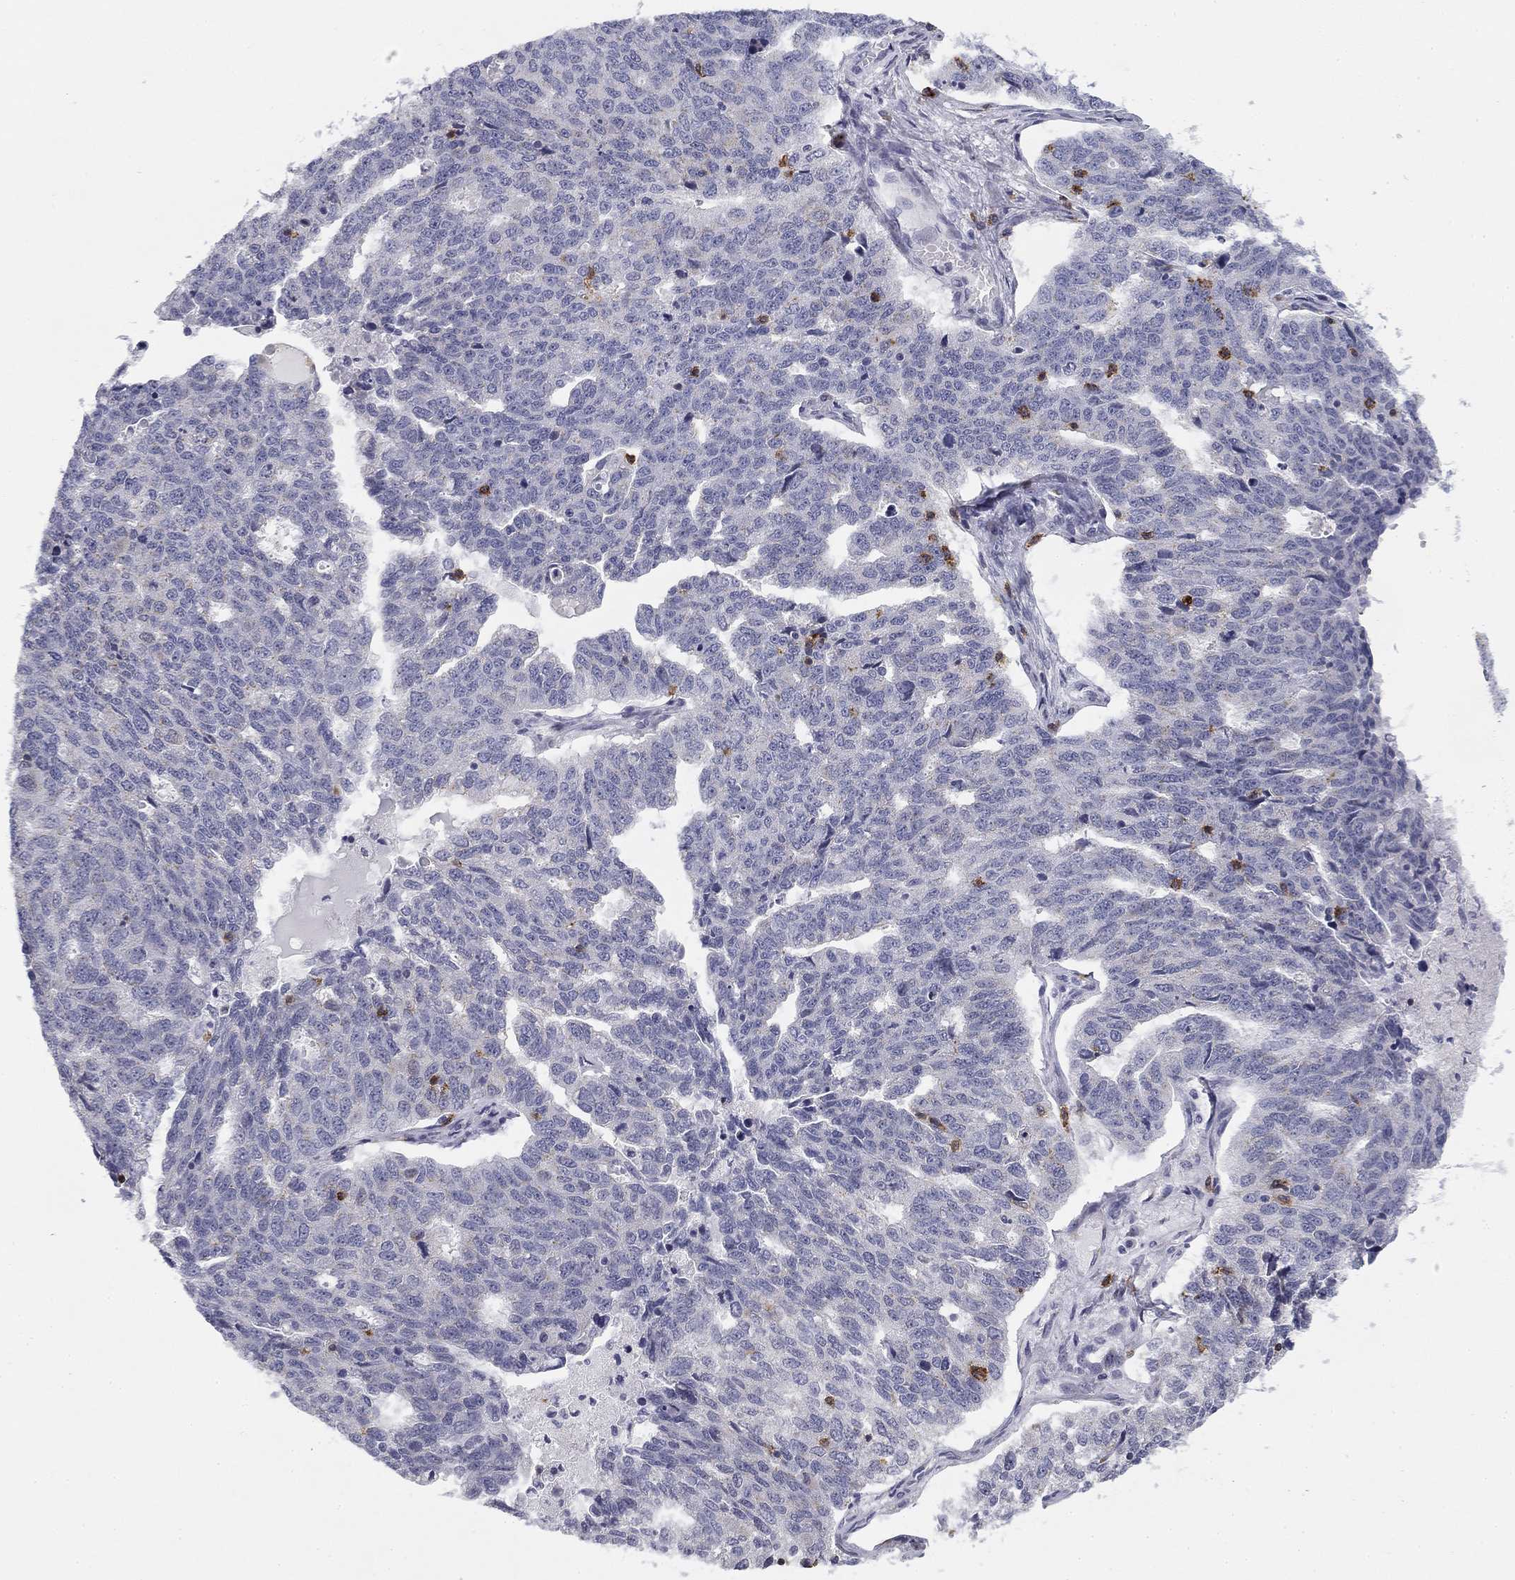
{"staining": {"intensity": "negative", "quantity": "none", "location": "none"}, "tissue": "ovarian cancer", "cell_type": "Tumor cells", "image_type": "cancer", "snomed": [{"axis": "morphology", "description": "Cystadenocarcinoma, serous, NOS"}, {"axis": "topography", "description": "Ovary"}], "caption": "Tumor cells show no significant expression in ovarian cancer.", "gene": "TRAT1", "patient": {"sex": "female", "age": 71}}